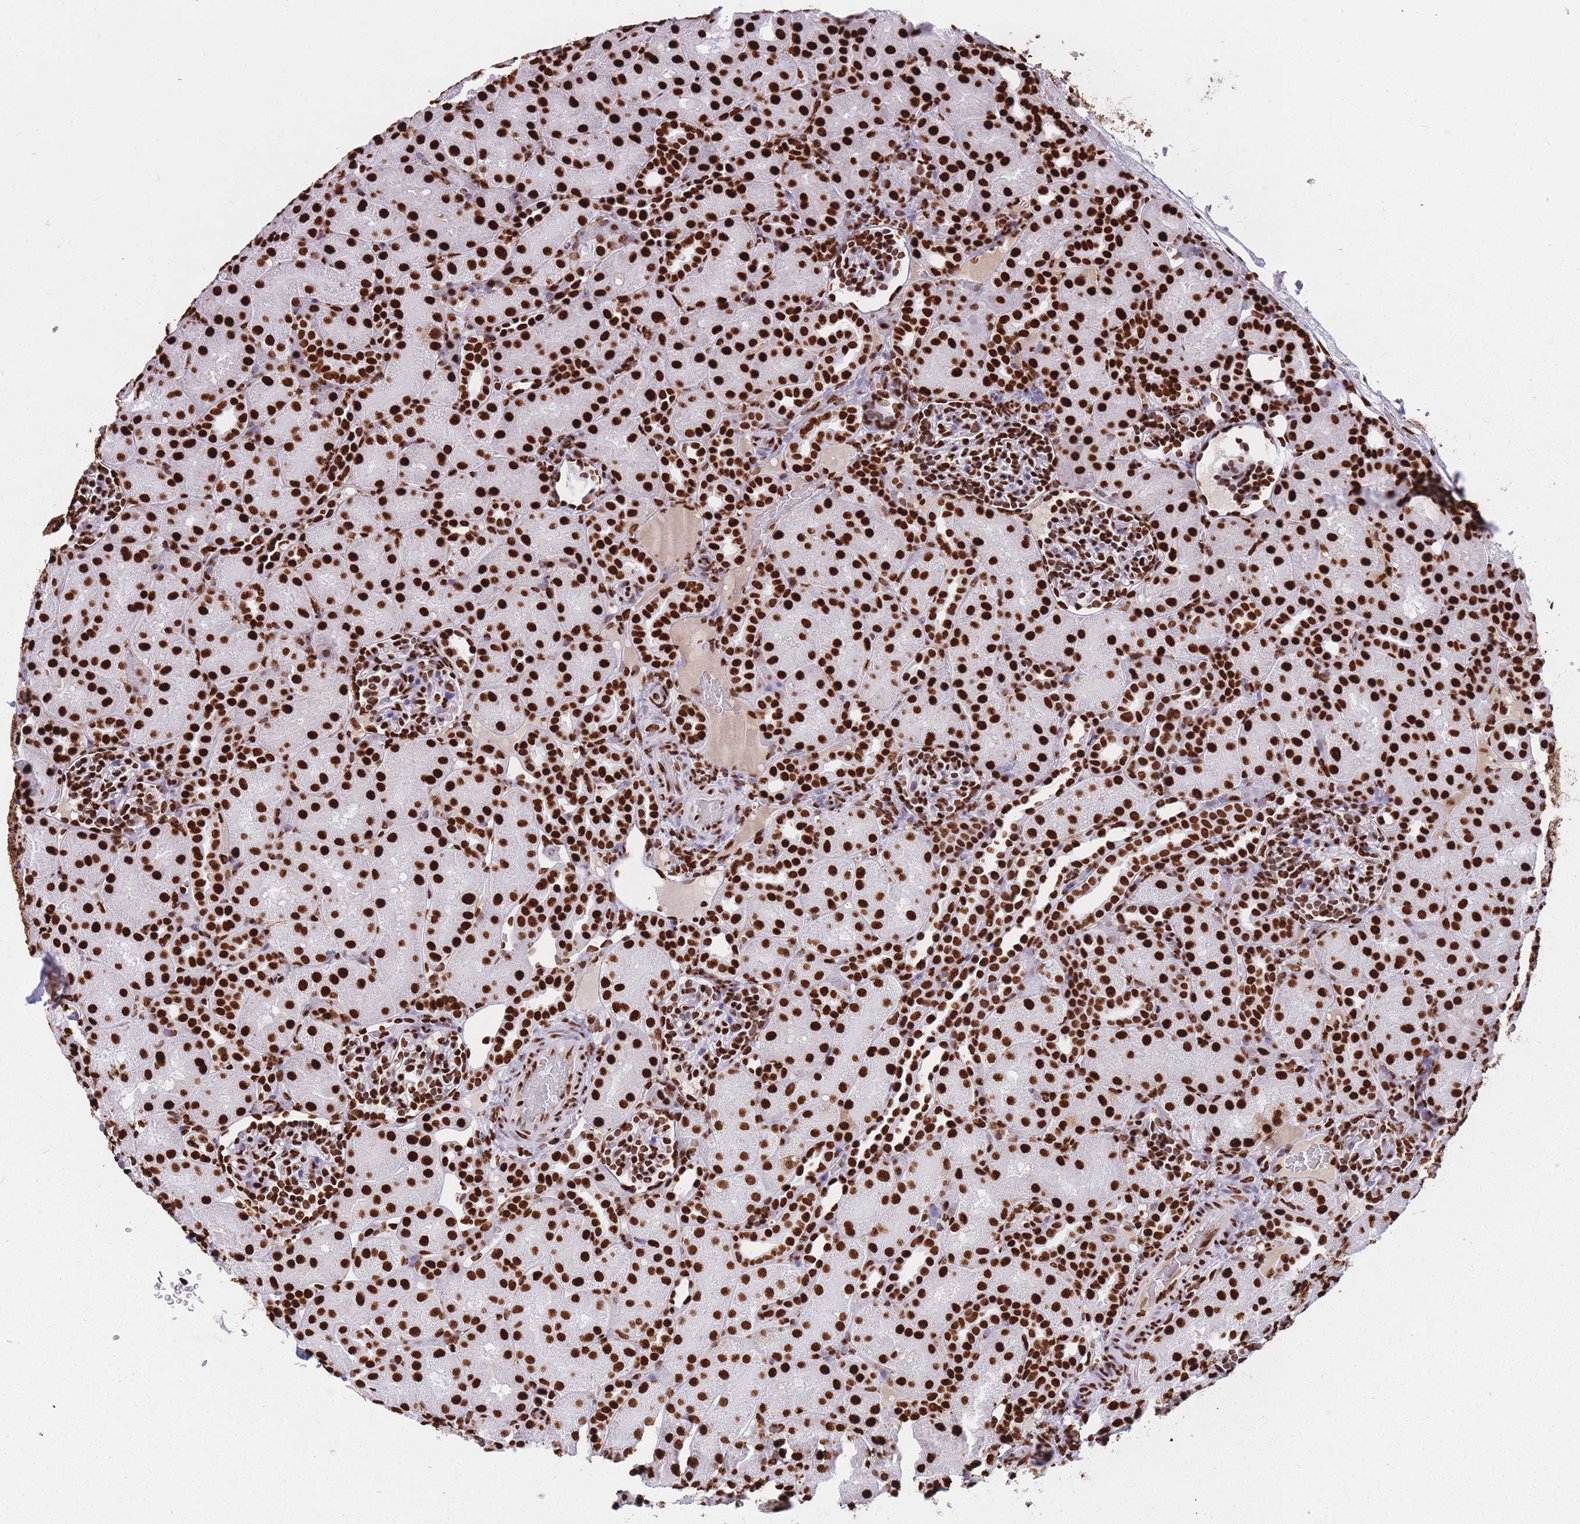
{"staining": {"intensity": "strong", "quantity": ">75%", "location": "nuclear"}, "tissue": "kidney", "cell_type": "Cells in glomeruli", "image_type": "normal", "snomed": [{"axis": "morphology", "description": "Normal tissue, NOS"}, {"axis": "topography", "description": "Kidney"}], "caption": "Strong nuclear protein expression is identified in approximately >75% of cells in glomeruli in kidney. The protein is stained brown, and the nuclei are stained in blue (DAB IHC with brightfield microscopy, high magnification).", "gene": "HNRNPUL1", "patient": {"sex": "male", "age": 1}}